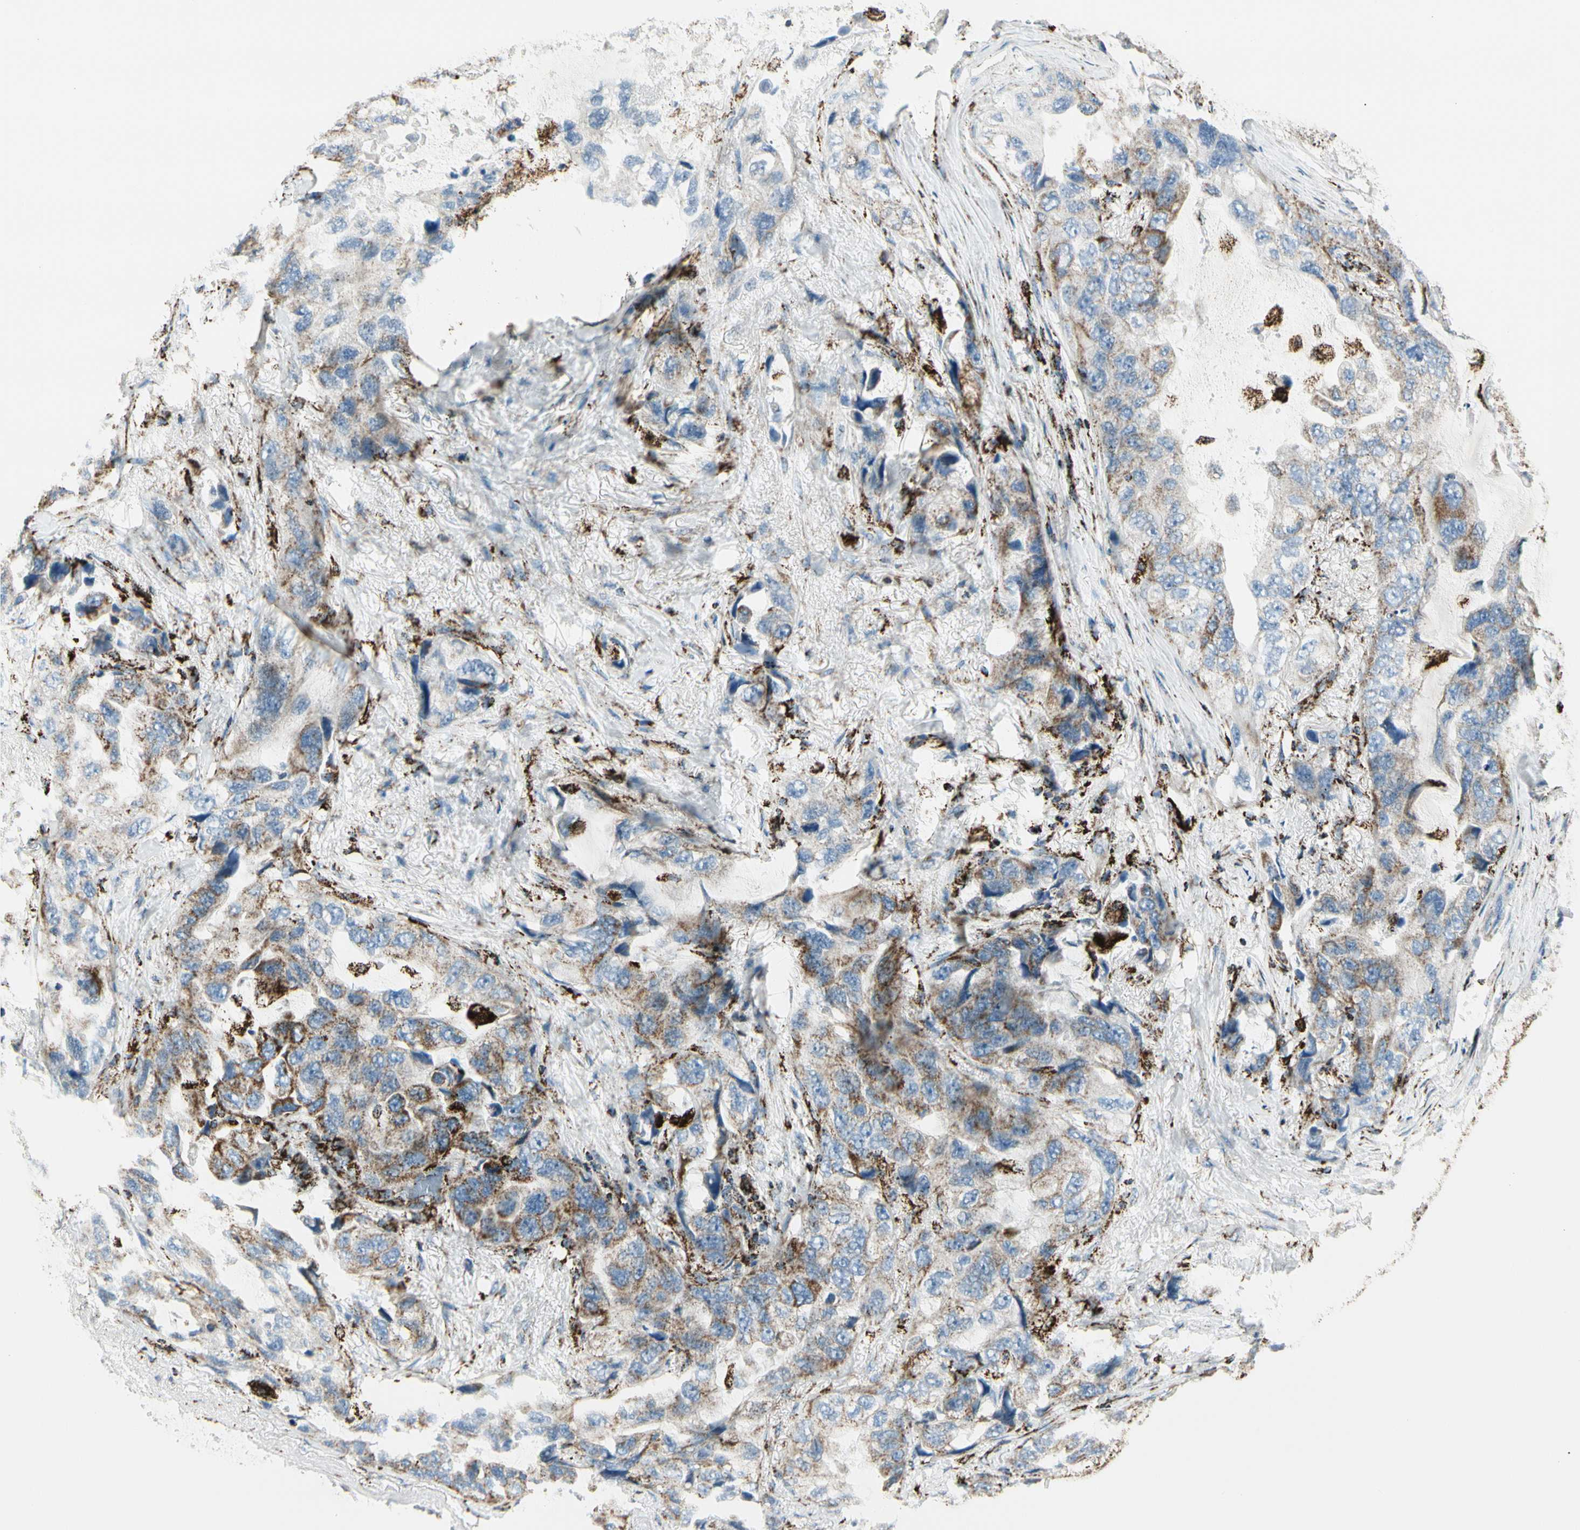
{"staining": {"intensity": "moderate", "quantity": "<25%", "location": "cytoplasmic/membranous"}, "tissue": "lung cancer", "cell_type": "Tumor cells", "image_type": "cancer", "snomed": [{"axis": "morphology", "description": "Squamous cell carcinoma, NOS"}, {"axis": "topography", "description": "Lung"}], "caption": "A brown stain shows moderate cytoplasmic/membranous staining of a protein in lung cancer tumor cells.", "gene": "ME2", "patient": {"sex": "female", "age": 73}}